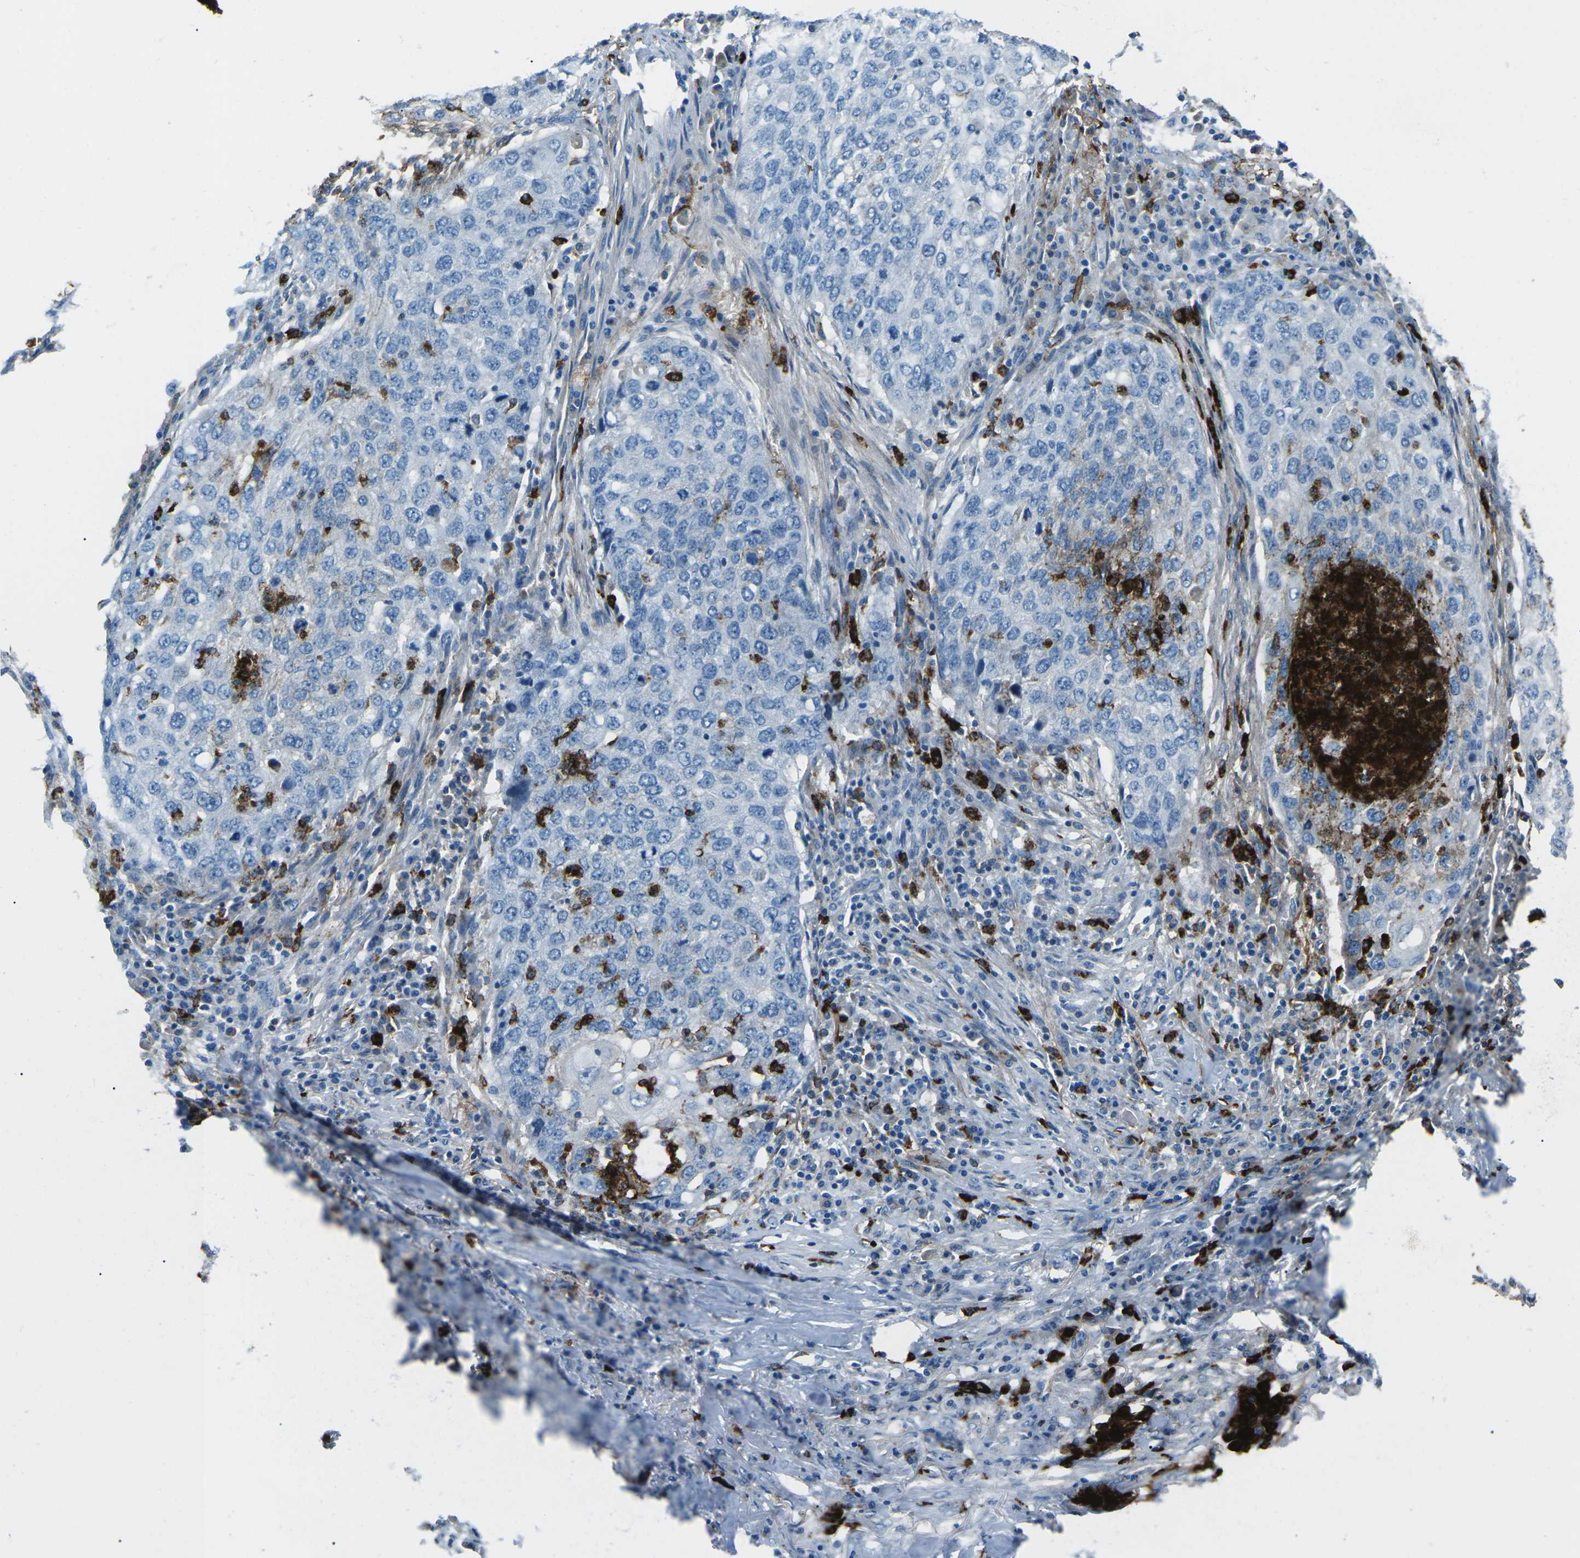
{"staining": {"intensity": "negative", "quantity": "none", "location": "none"}, "tissue": "lung cancer", "cell_type": "Tumor cells", "image_type": "cancer", "snomed": [{"axis": "morphology", "description": "Squamous cell carcinoma, NOS"}, {"axis": "topography", "description": "Lung"}], "caption": "There is no significant staining in tumor cells of squamous cell carcinoma (lung). (DAB immunohistochemistry (IHC) with hematoxylin counter stain).", "gene": "FCN1", "patient": {"sex": "female", "age": 63}}